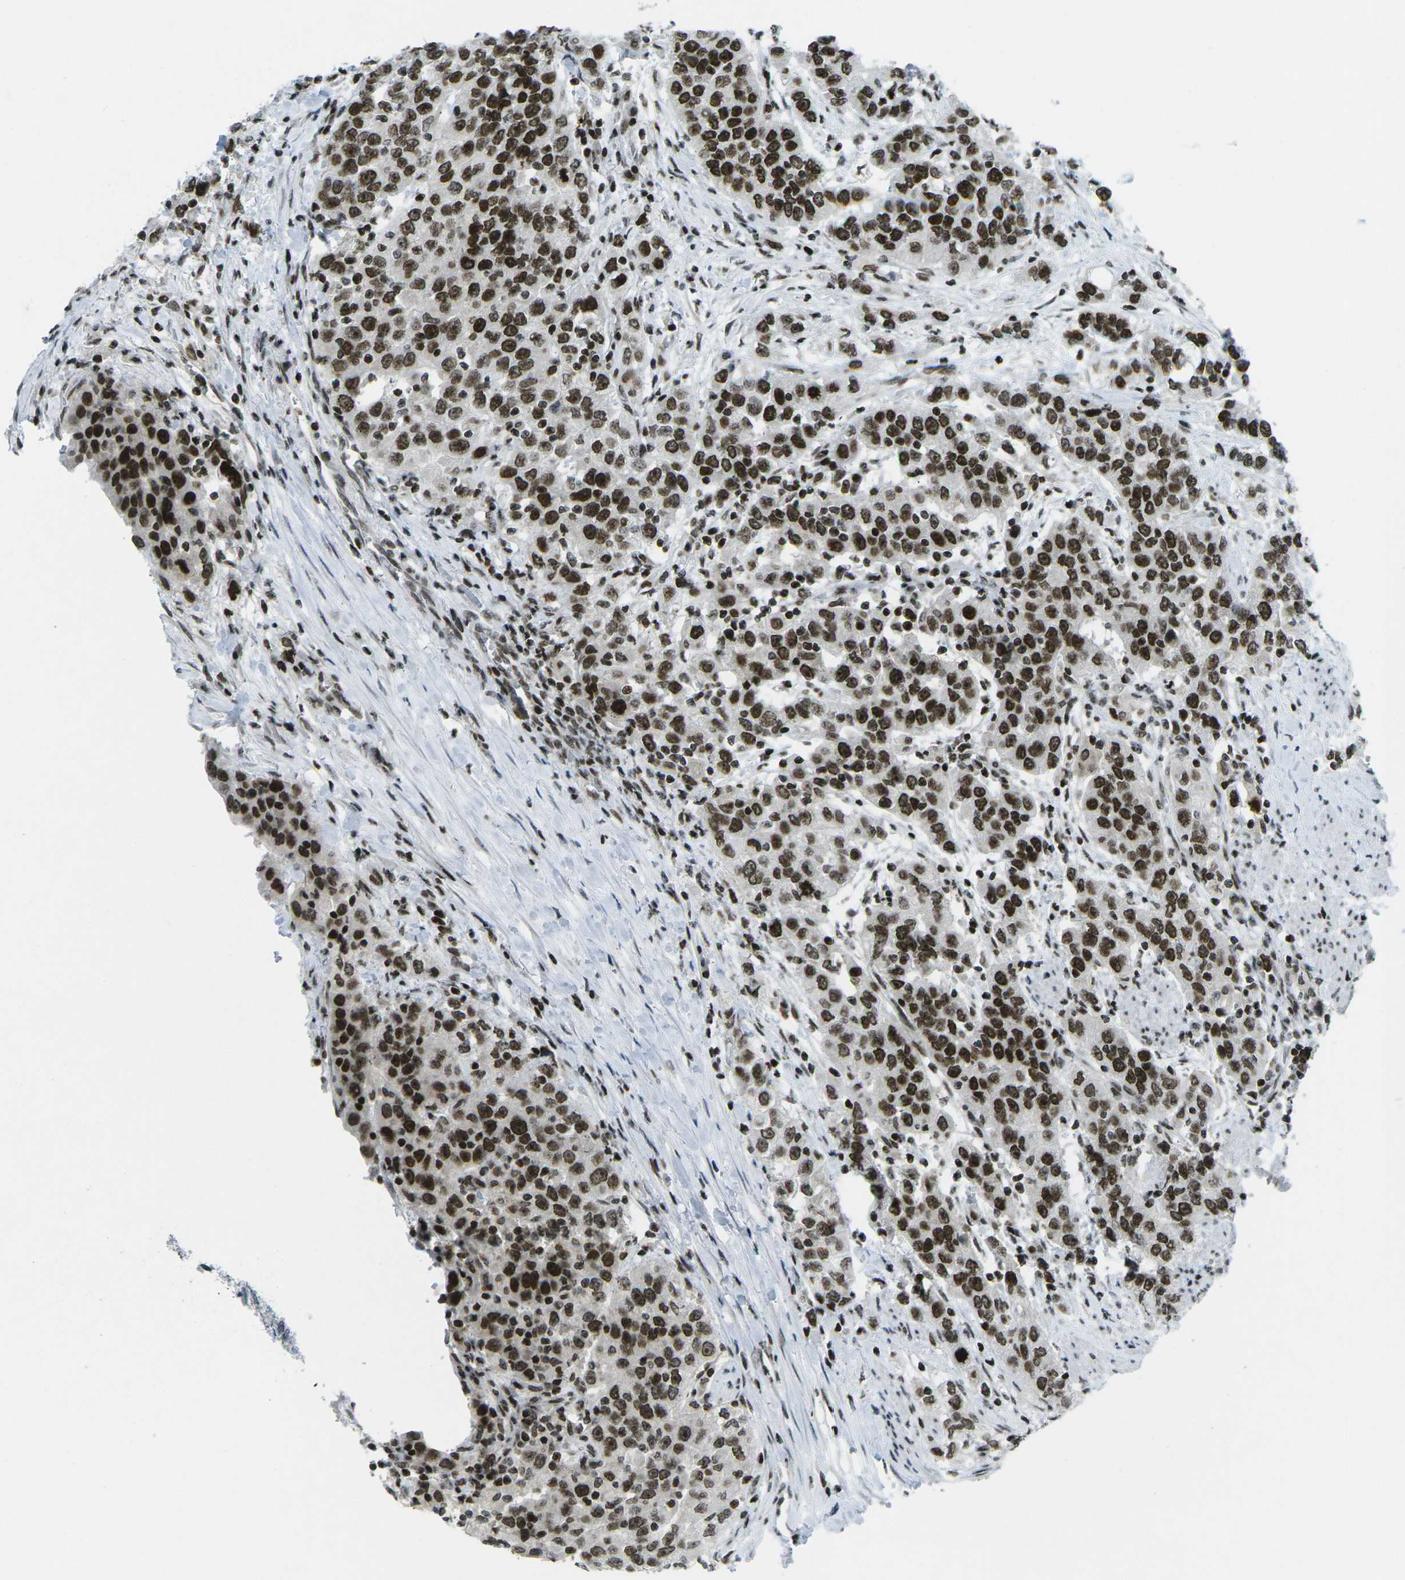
{"staining": {"intensity": "strong", "quantity": ">75%", "location": "nuclear"}, "tissue": "urothelial cancer", "cell_type": "Tumor cells", "image_type": "cancer", "snomed": [{"axis": "morphology", "description": "Urothelial carcinoma, High grade"}, {"axis": "topography", "description": "Urinary bladder"}], "caption": "Immunohistochemistry image of neoplastic tissue: human urothelial carcinoma (high-grade) stained using immunohistochemistry (IHC) shows high levels of strong protein expression localized specifically in the nuclear of tumor cells, appearing as a nuclear brown color.", "gene": "EME1", "patient": {"sex": "female", "age": 80}}